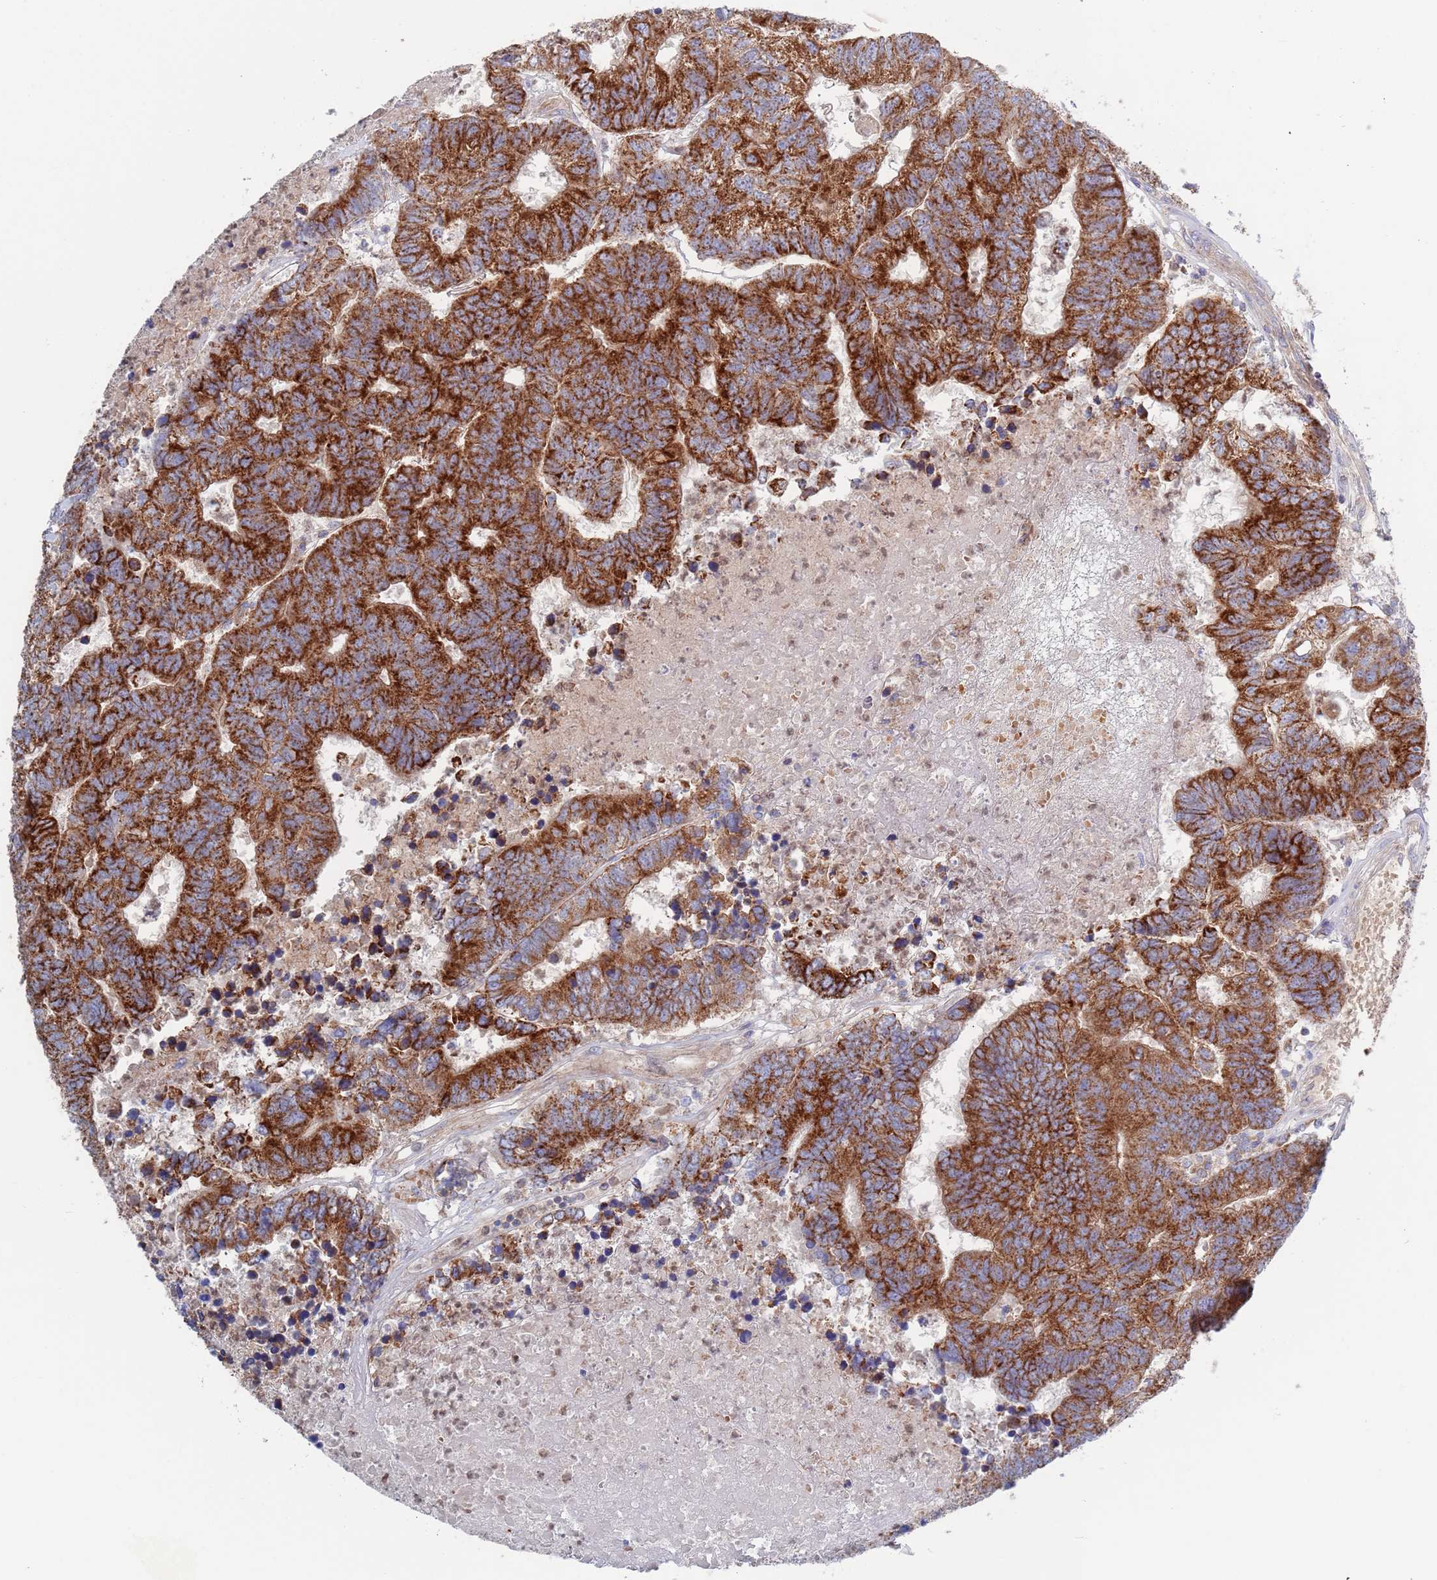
{"staining": {"intensity": "strong", "quantity": ">75%", "location": "cytoplasmic/membranous"}, "tissue": "colorectal cancer", "cell_type": "Tumor cells", "image_type": "cancer", "snomed": [{"axis": "morphology", "description": "Adenocarcinoma, NOS"}, {"axis": "topography", "description": "Colon"}], "caption": "Colorectal adenocarcinoma tissue displays strong cytoplasmic/membranous positivity in about >75% of tumor cells", "gene": "CHCHD6", "patient": {"sex": "female", "age": 48}}